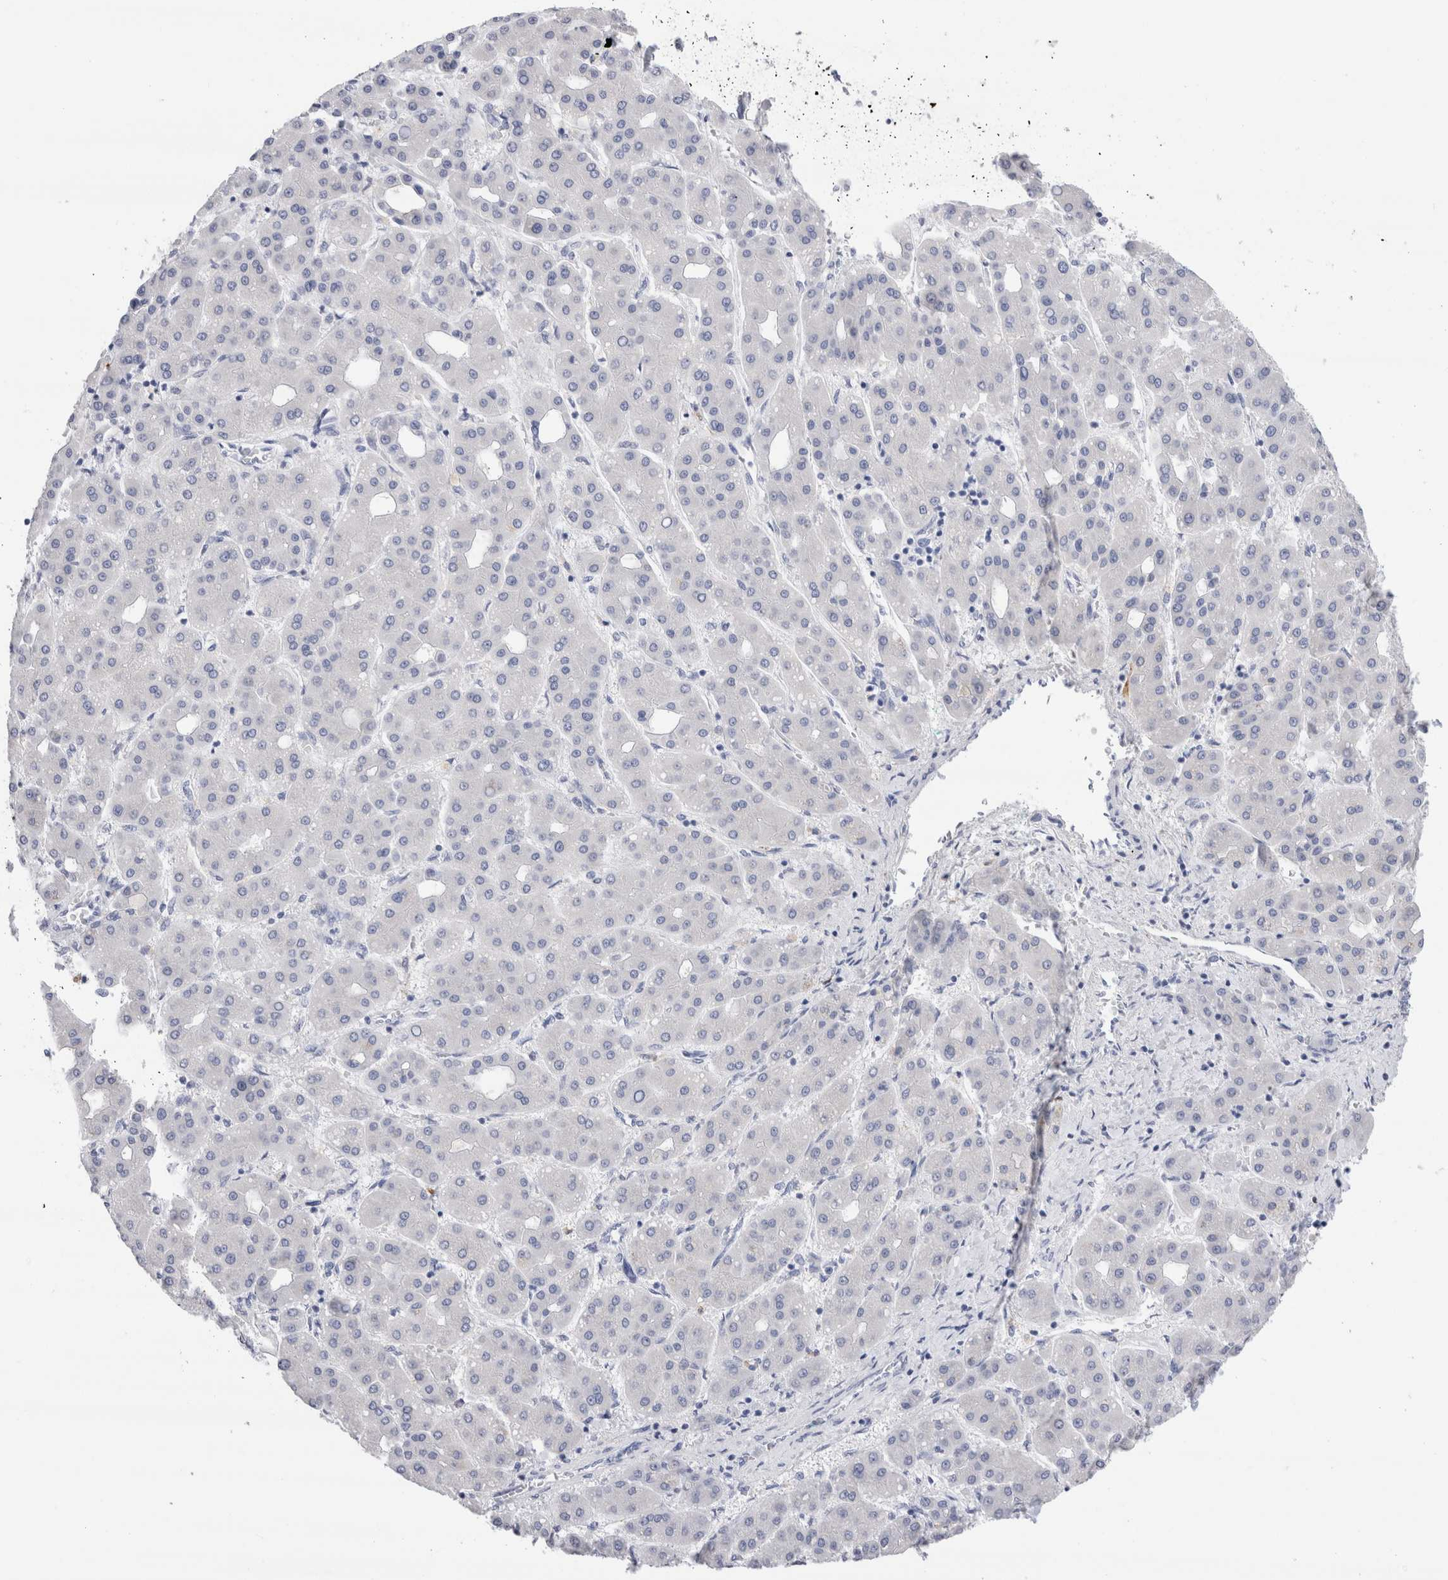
{"staining": {"intensity": "negative", "quantity": "none", "location": "none"}, "tissue": "liver cancer", "cell_type": "Tumor cells", "image_type": "cancer", "snomed": [{"axis": "morphology", "description": "Carcinoma, Hepatocellular, NOS"}, {"axis": "topography", "description": "Liver"}], "caption": "Liver cancer (hepatocellular carcinoma) stained for a protein using IHC demonstrates no expression tumor cells.", "gene": "SLC10A5", "patient": {"sex": "male", "age": 65}}